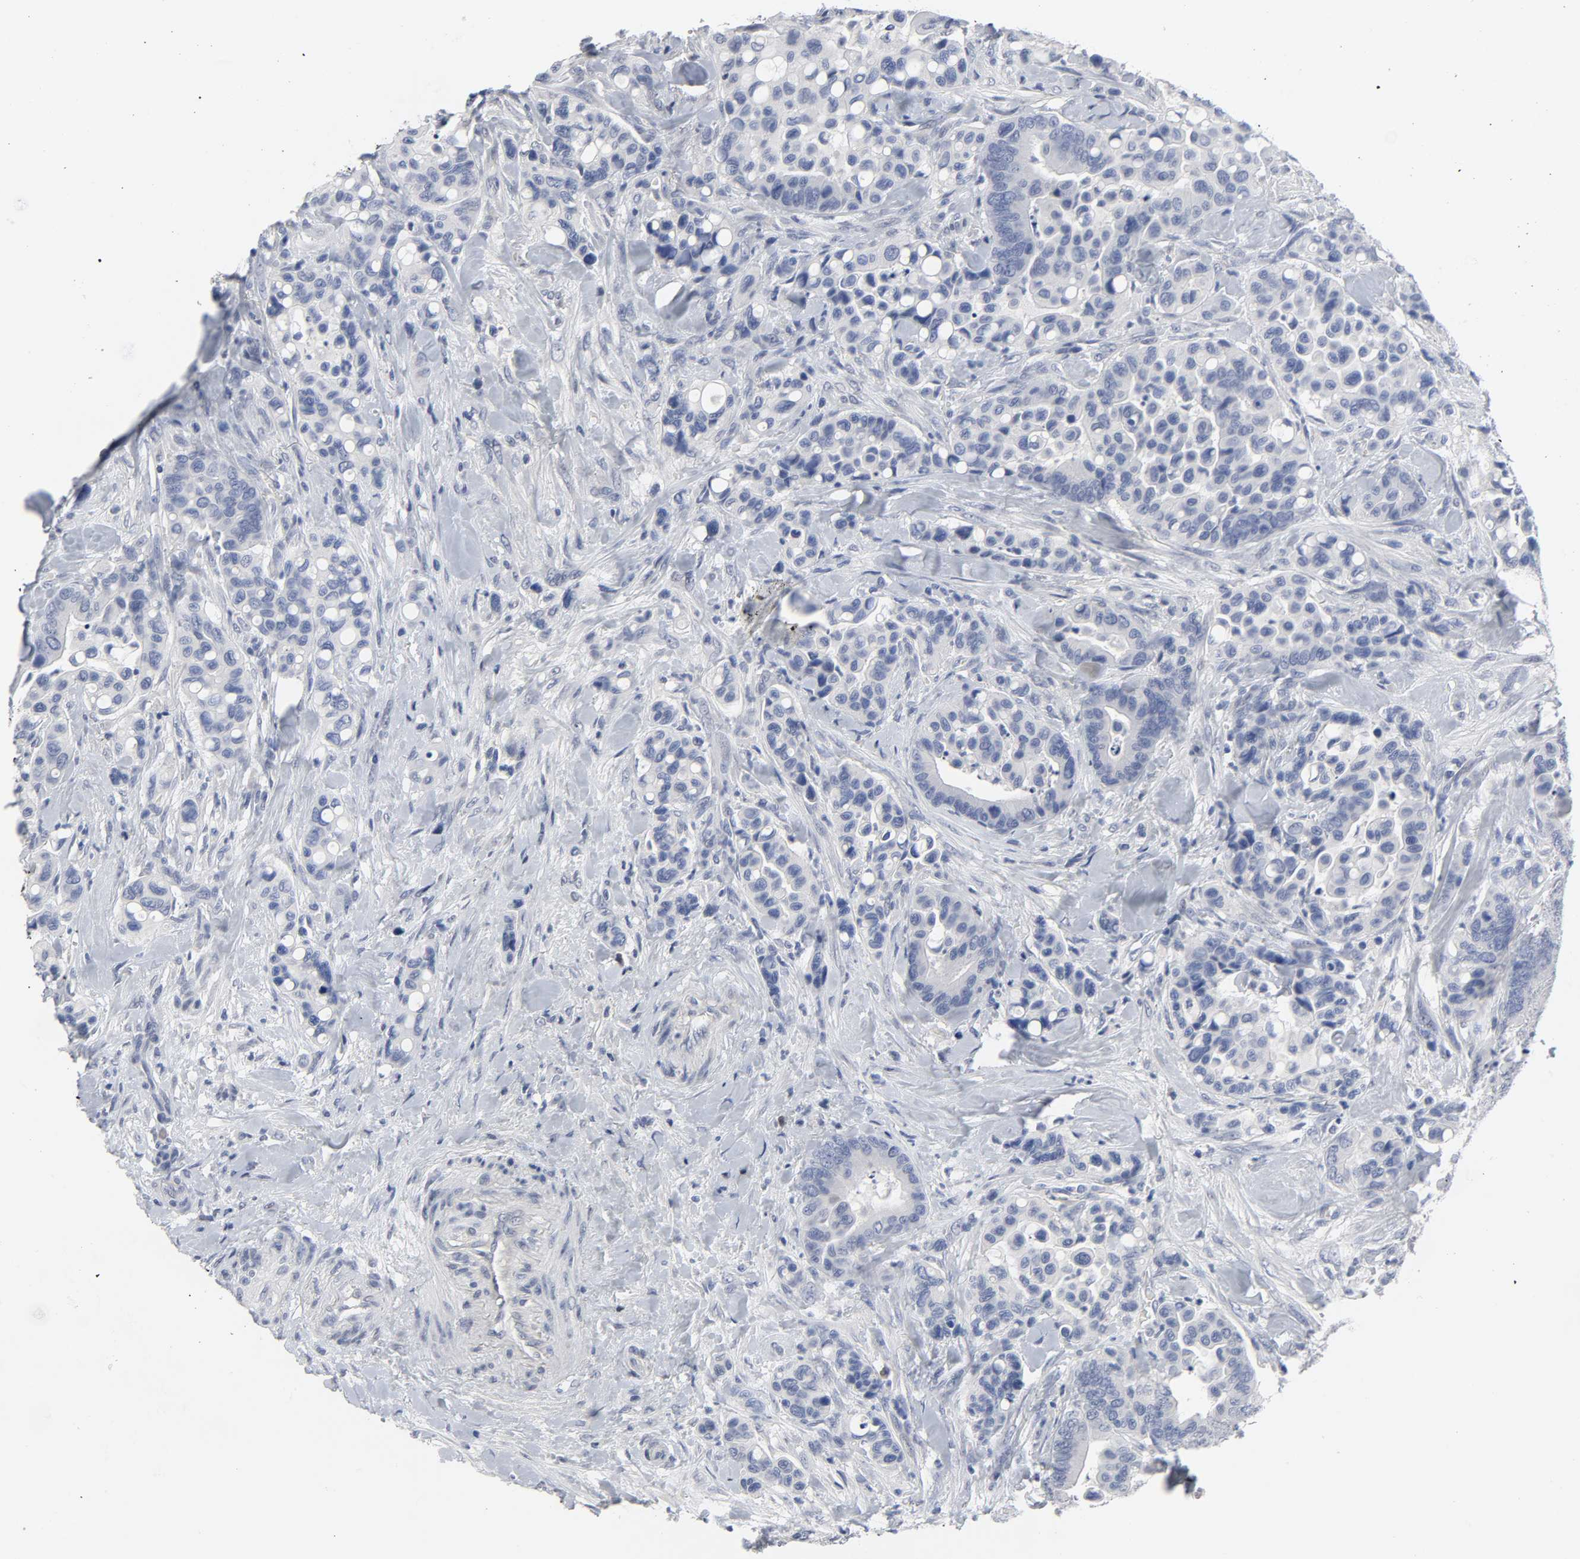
{"staining": {"intensity": "negative", "quantity": "none", "location": "none"}, "tissue": "colorectal cancer", "cell_type": "Tumor cells", "image_type": "cancer", "snomed": [{"axis": "morphology", "description": "Normal tissue, NOS"}, {"axis": "morphology", "description": "Adenocarcinoma, NOS"}, {"axis": "topography", "description": "Colon"}], "caption": "A micrograph of colorectal cancer stained for a protein exhibits no brown staining in tumor cells.", "gene": "SALL2", "patient": {"sex": "male", "age": 82}}